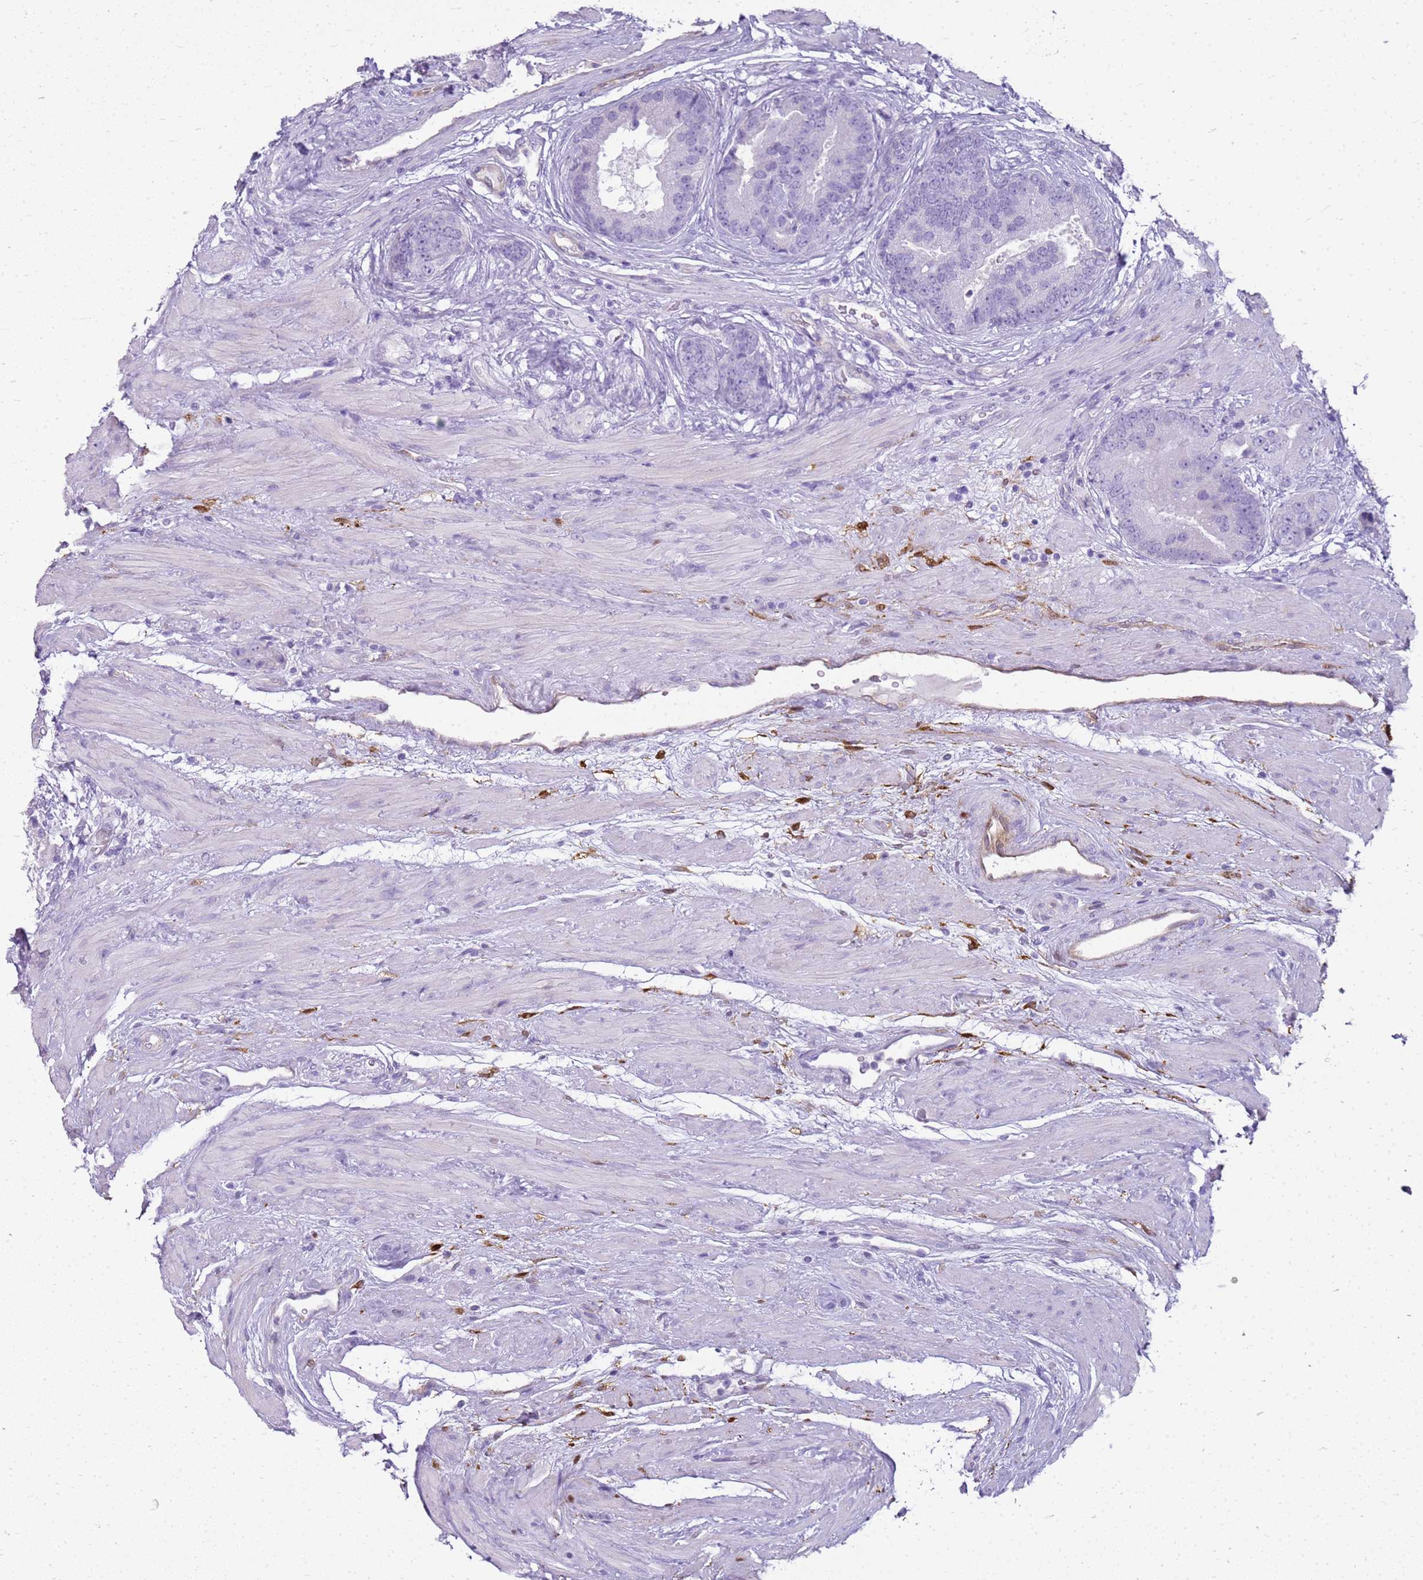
{"staining": {"intensity": "negative", "quantity": "none", "location": "none"}, "tissue": "prostate cancer", "cell_type": "Tumor cells", "image_type": "cancer", "snomed": [{"axis": "morphology", "description": "Adenocarcinoma, High grade"}, {"axis": "topography", "description": "Prostate"}], "caption": "The image exhibits no significant positivity in tumor cells of prostate cancer.", "gene": "SULT1E1", "patient": {"sex": "male", "age": 70}}